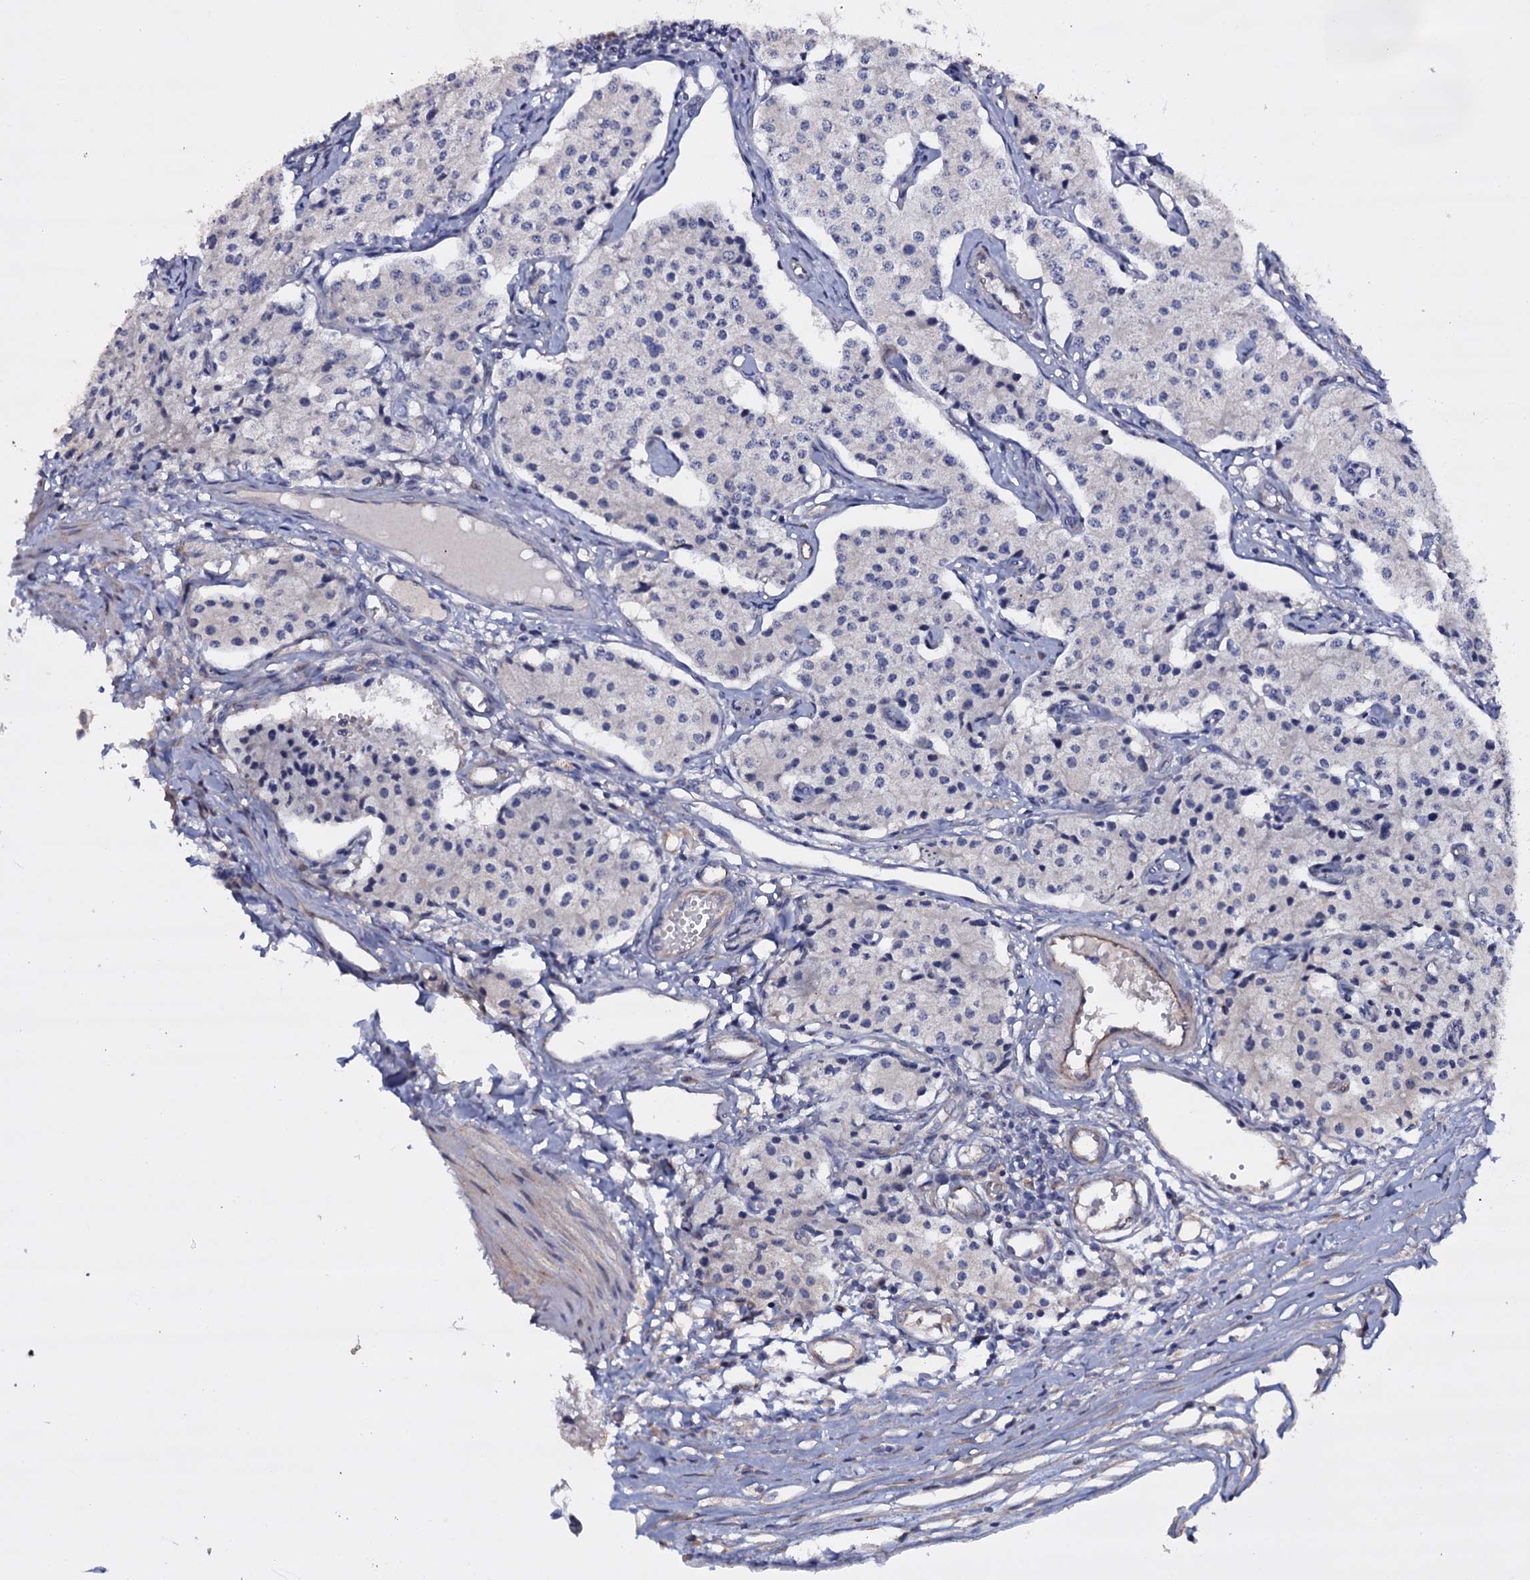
{"staining": {"intensity": "negative", "quantity": "none", "location": "none"}, "tissue": "carcinoid", "cell_type": "Tumor cells", "image_type": "cancer", "snomed": [{"axis": "morphology", "description": "Carcinoid, malignant, NOS"}, {"axis": "topography", "description": "Colon"}], "caption": "High magnification brightfield microscopy of carcinoid (malignant) stained with DAB (3,3'-diaminobenzidine) (brown) and counterstained with hematoxylin (blue): tumor cells show no significant staining.", "gene": "BCL2L14", "patient": {"sex": "female", "age": 52}}